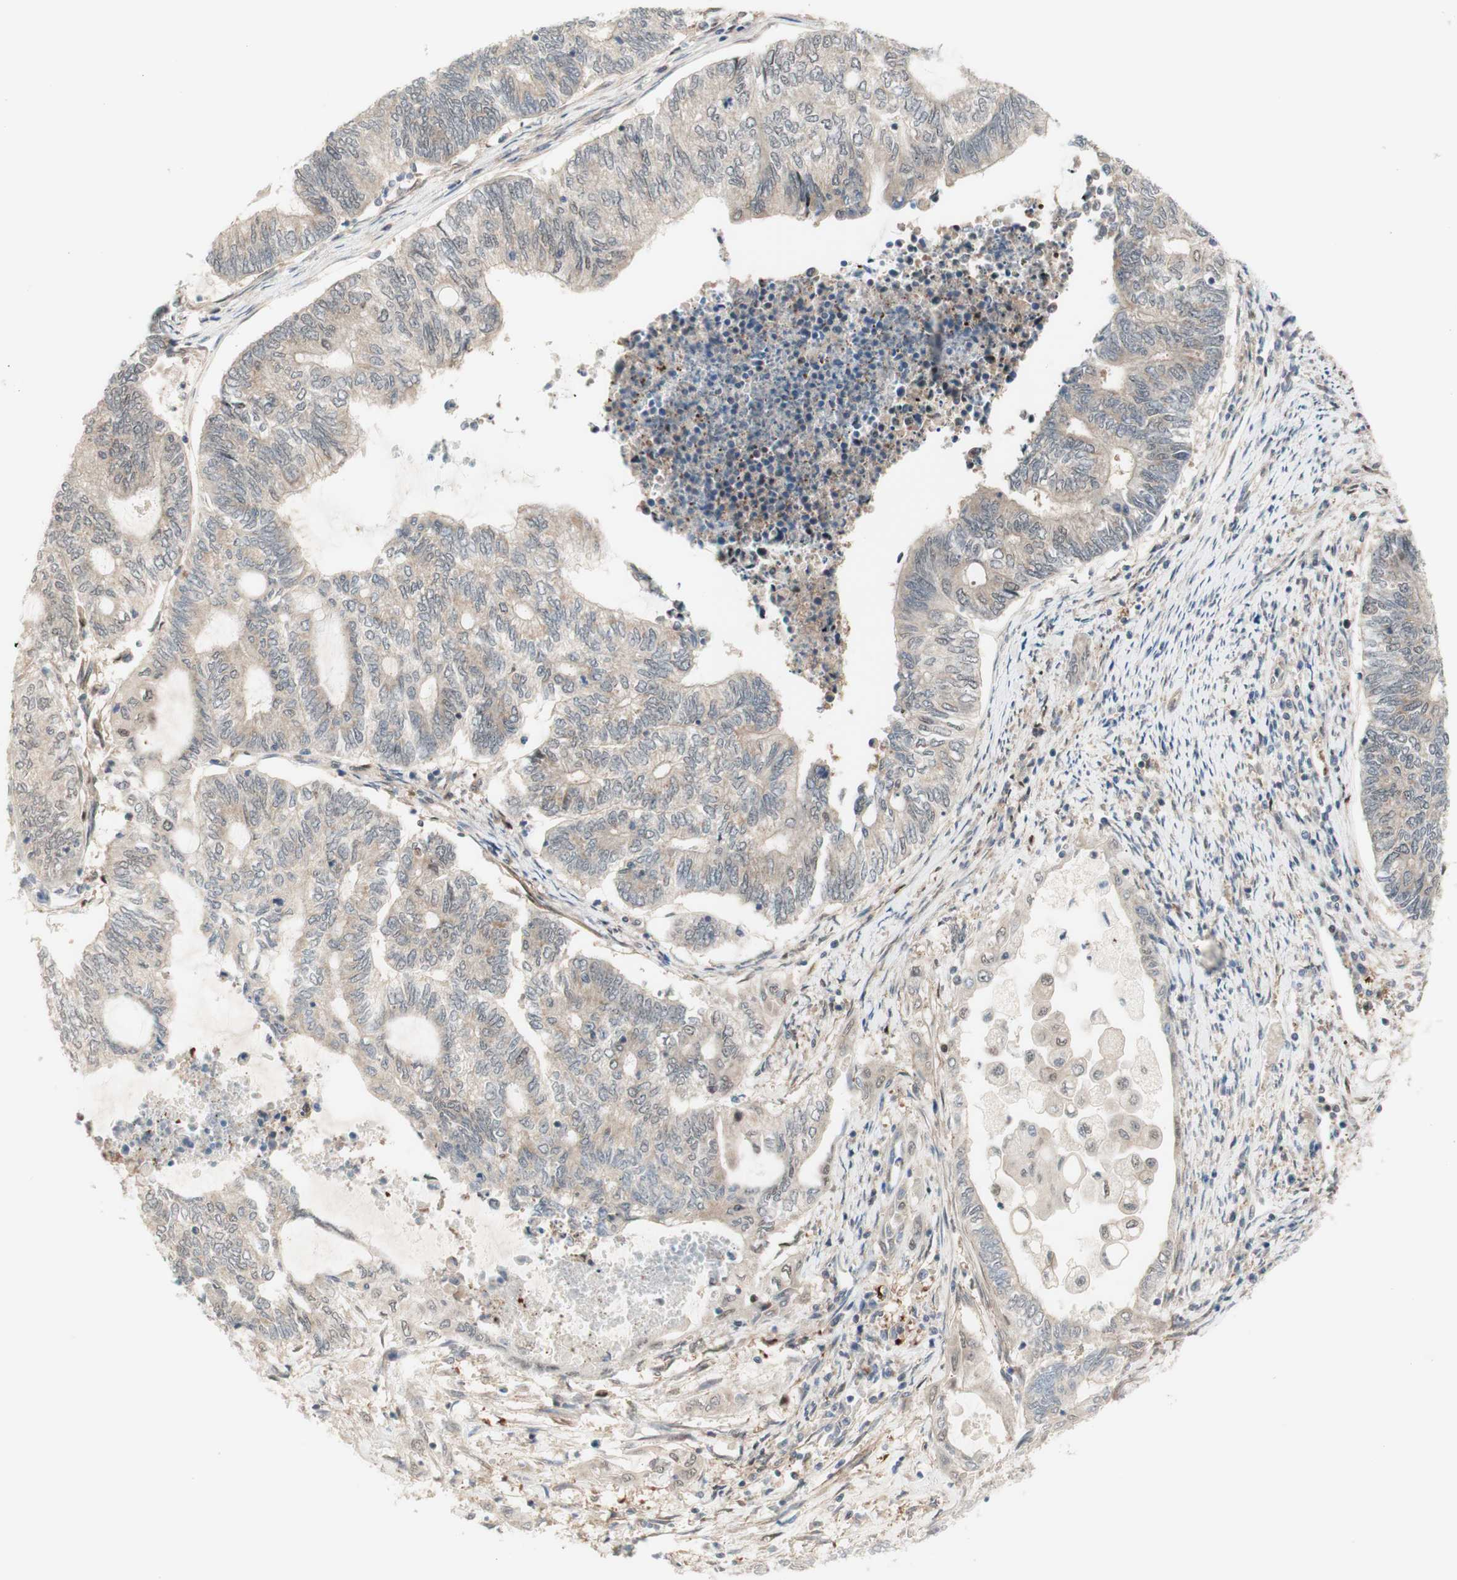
{"staining": {"intensity": "weak", "quantity": "<25%", "location": "cytoplasmic/membranous,nuclear"}, "tissue": "endometrial cancer", "cell_type": "Tumor cells", "image_type": "cancer", "snomed": [{"axis": "morphology", "description": "Adenocarcinoma, NOS"}, {"axis": "topography", "description": "Uterus"}, {"axis": "topography", "description": "Endometrium"}], "caption": "The micrograph demonstrates no significant positivity in tumor cells of endometrial cancer.", "gene": "RFNG", "patient": {"sex": "female", "age": 70}}